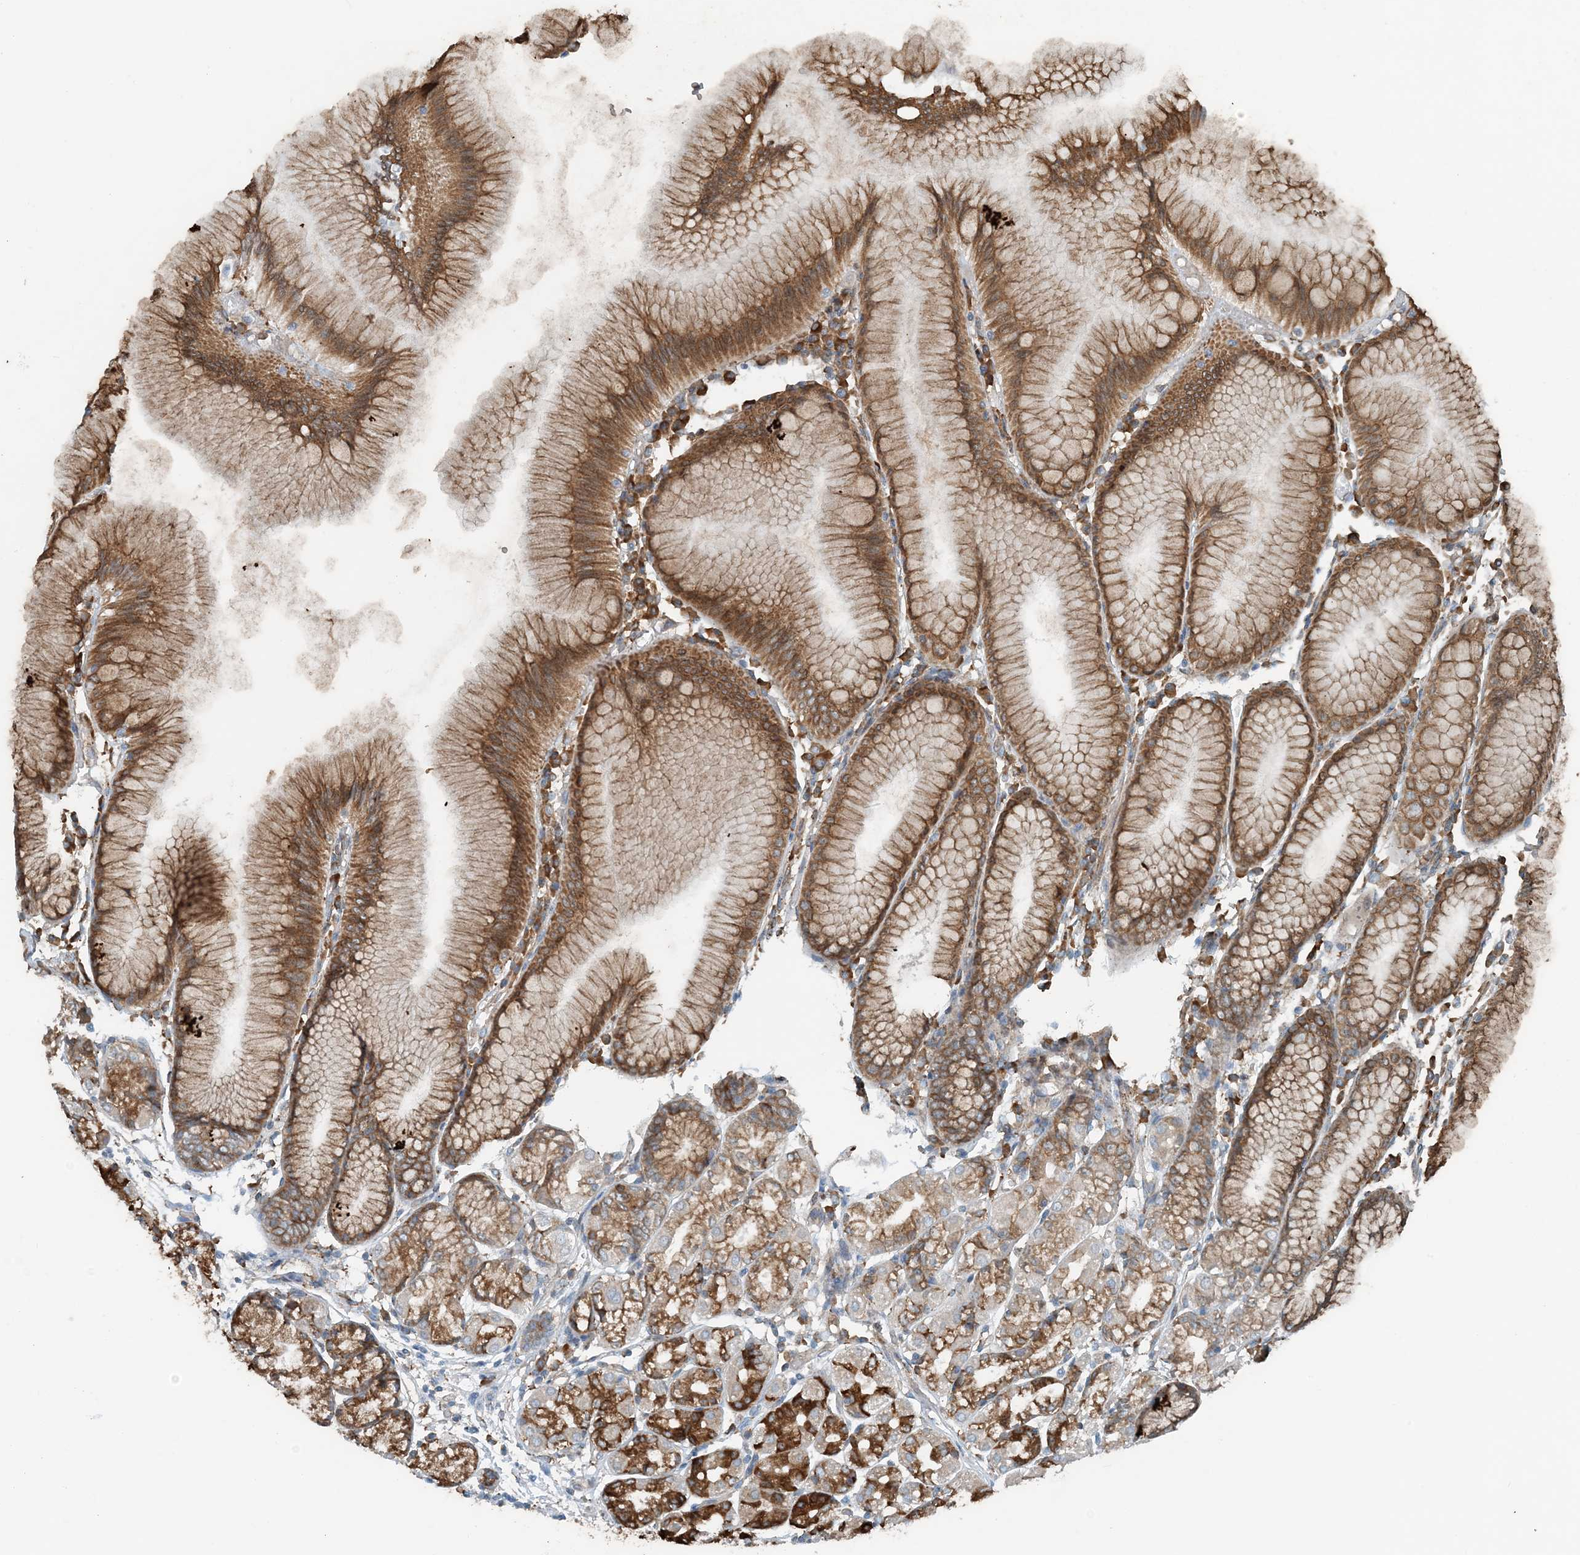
{"staining": {"intensity": "strong", "quantity": ">75%", "location": "cytoplasmic/membranous"}, "tissue": "stomach", "cell_type": "Glandular cells", "image_type": "normal", "snomed": [{"axis": "morphology", "description": "Normal tissue, NOS"}, {"axis": "topography", "description": "Stomach"}], "caption": "Glandular cells reveal high levels of strong cytoplasmic/membranous positivity in about >75% of cells in normal human stomach. (brown staining indicates protein expression, while blue staining denotes nuclei).", "gene": "CERKL", "patient": {"sex": "female", "age": 57}}